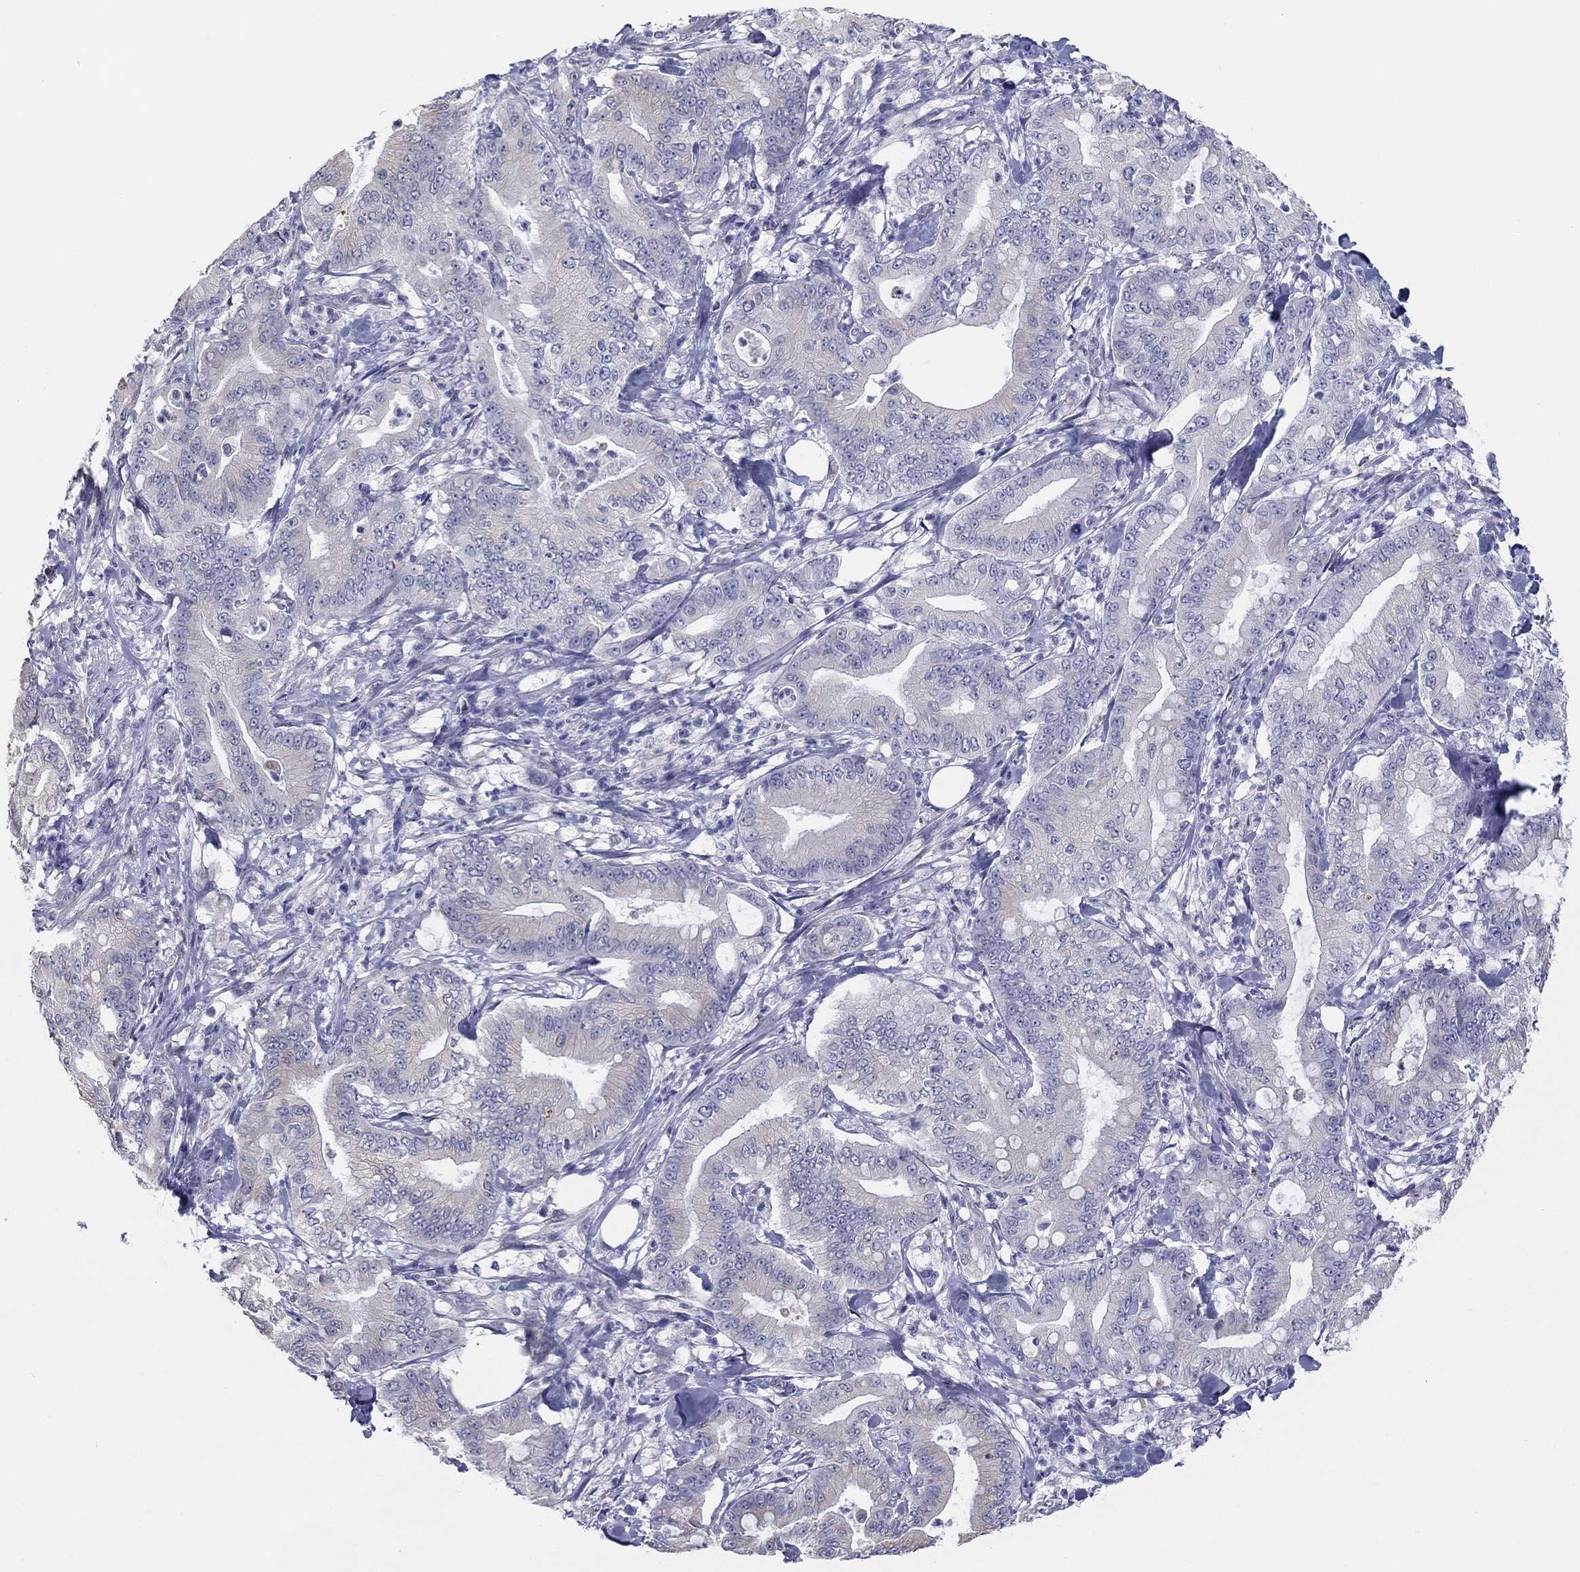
{"staining": {"intensity": "negative", "quantity": "none", "location": "none"}, "tissue": "pancreatic cancer", "cell_type": "Tumor cells", "image_type": "cancer", "snomed": [{"axis": "morphology", "description": "Adenocarcinoma, NOS"}, {"axis": "topography", "description": "Pancreas"}], "caption": "IHC image of neoplastic tissue: pancreatic cancer (adenocarcinoma) stained with DAB (3,3'-diaminobenzidine) demonstrates no significant protein positivity in tumor cells.", "gene": "LRRC4C", "patient": {"sex": "male", "age": 71}}